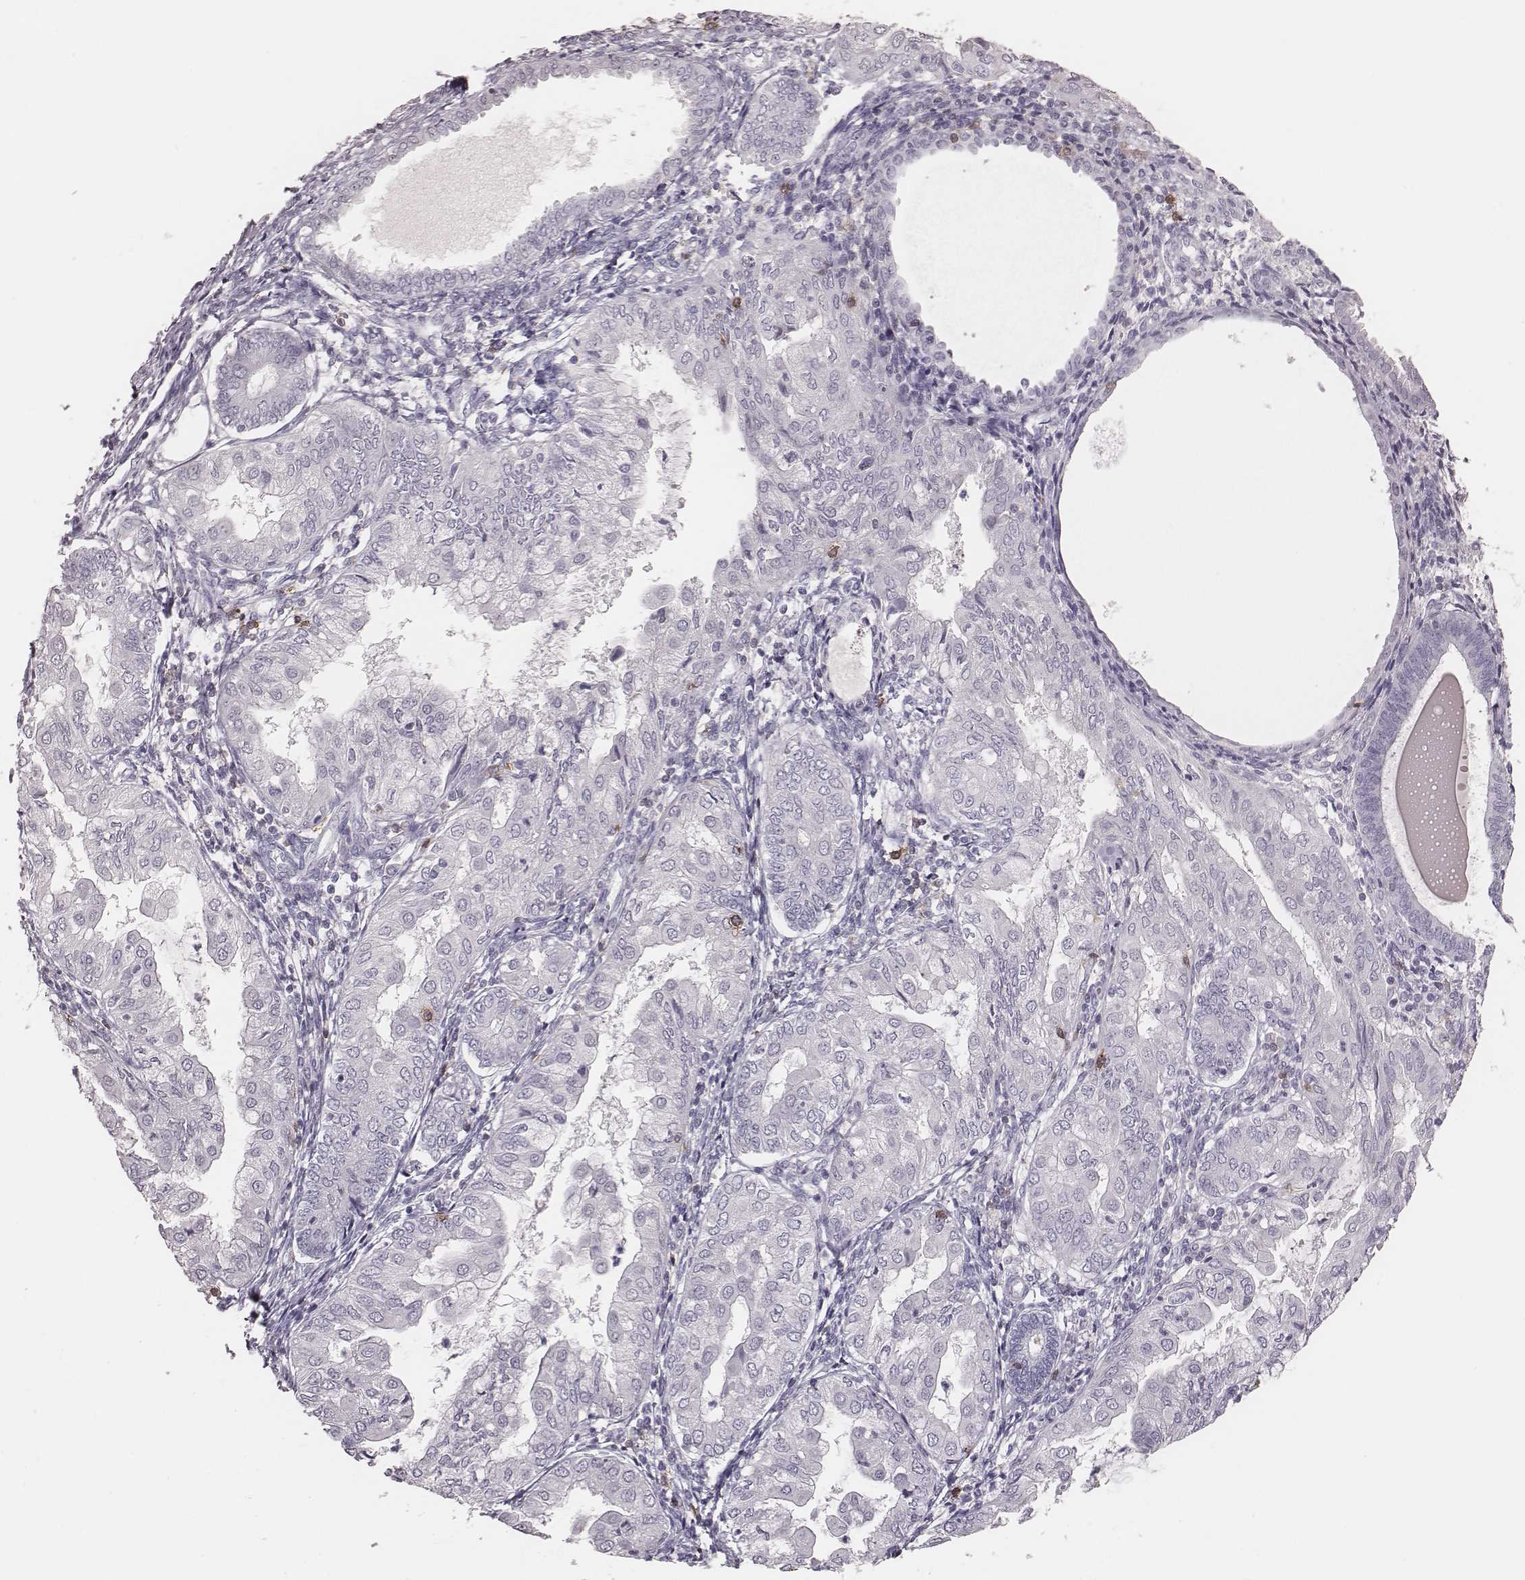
{"staining": {"intensity": "negative", "quantity": "none", "location": "none"}, "tissue": "endometrial cancer", "cell_type": "Tumor cells", "image_type": "cancer", "snomed": [{"axis": "morphology", "description": "Adenocarcinoma, NOS"}, {"axis": "topography", "description": "Endometrium"}], "caption": "Immunohistochemical staining of human adenocarcinoma (endometrial) shows no significant expression in tumor cells.", "gene": "PDCD1", "patient": {"sex": "female", "age": 68}}